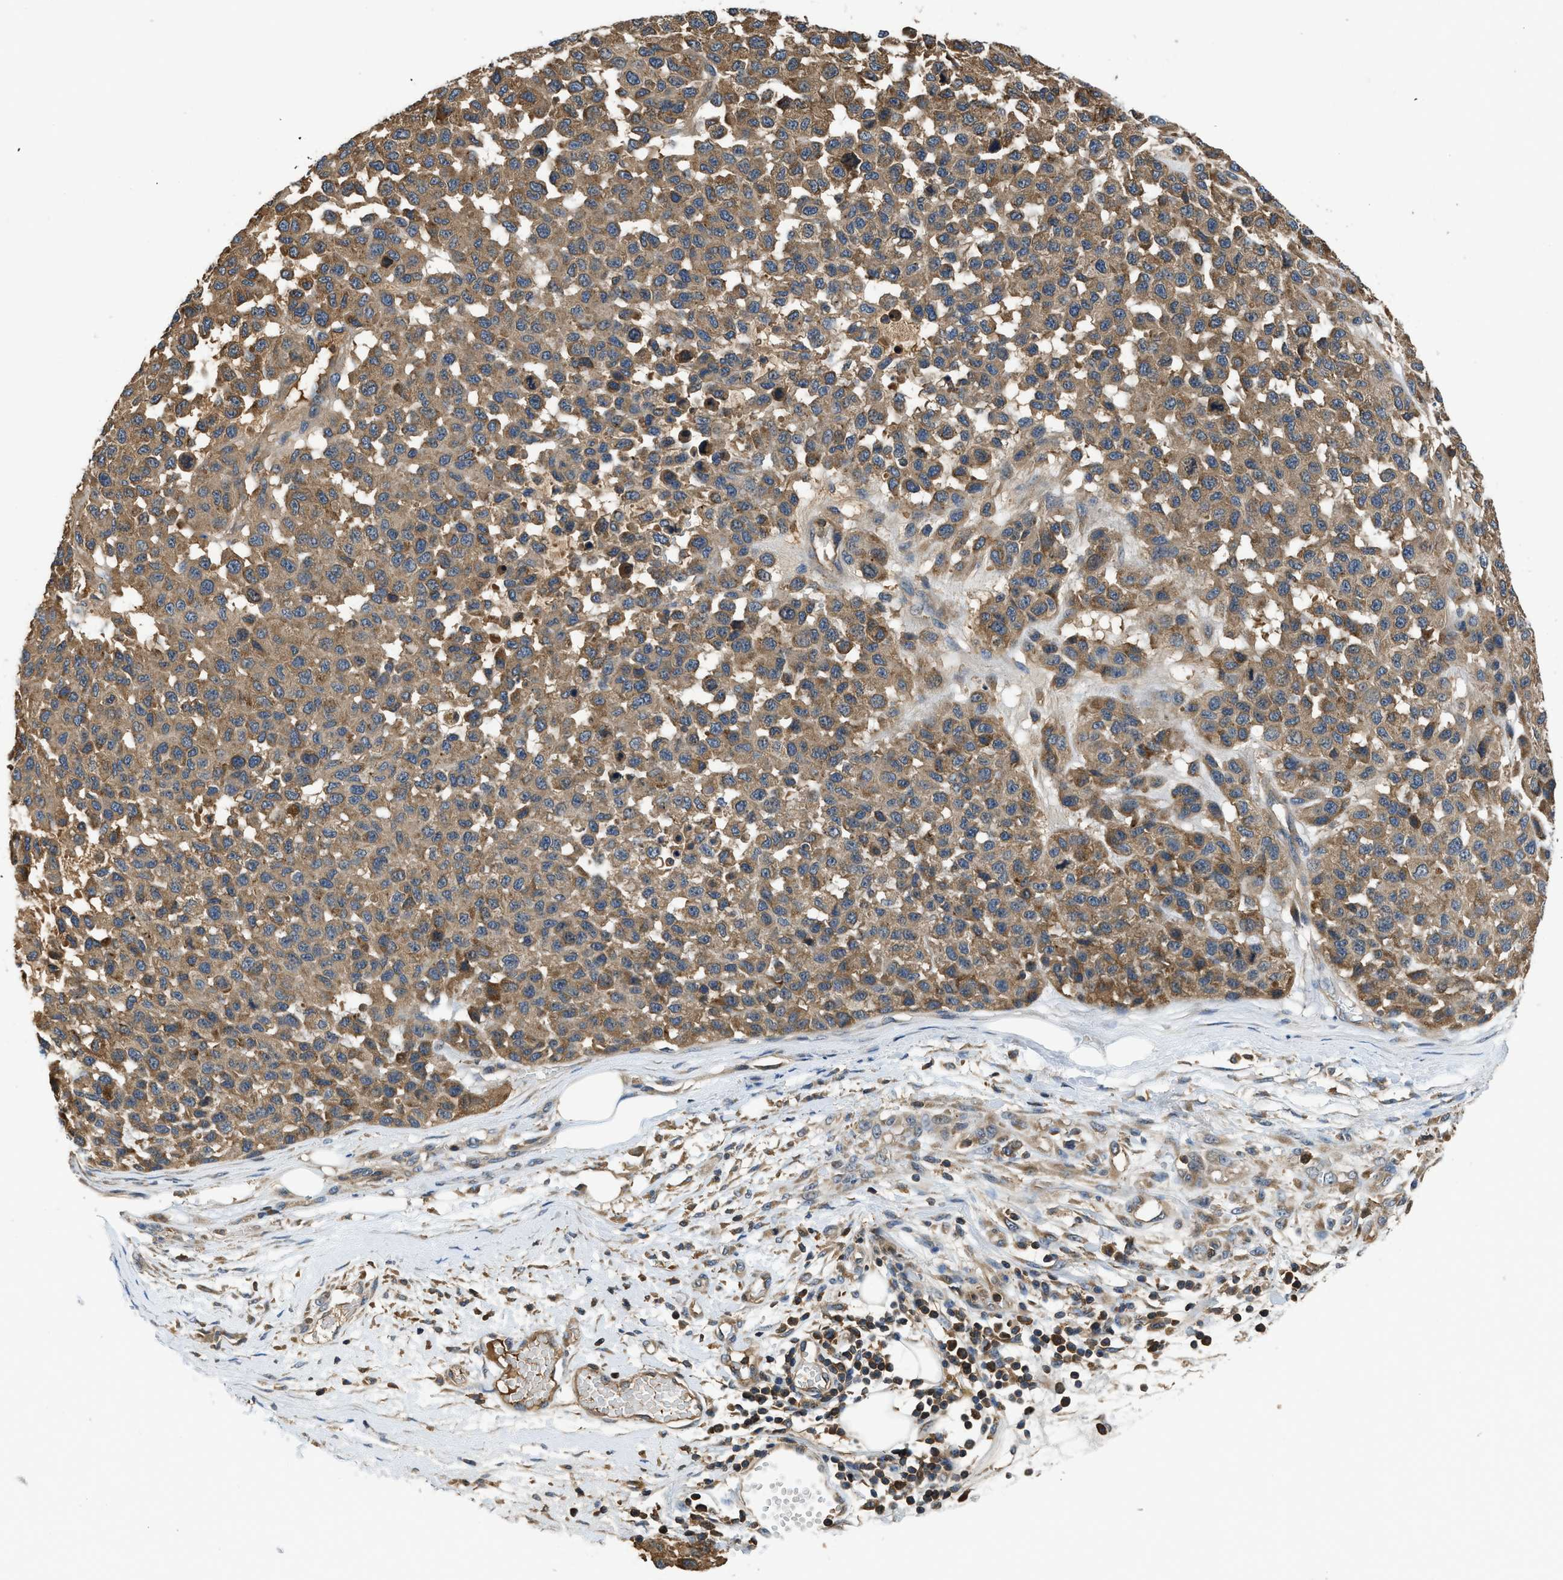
{"staining": {"intensity": "moderate", "quantity": ">75%", "location": "cytoplasmic/membranous"}, "tissue": "melanoma", "cell_type": "Tumor cells", "image_type": "cancer", "snomed": [{"axis": "morphology", "description": "Malignant melanoma, NOS"}, {"axis": "topography", "description": "Skin"}], "caption": "Immunohistochemistry (IHC) image of malignant melanoma stained for a protein (brown), which shows medium levels of moderate cytoplasmic/membranous staining in approximately >75% of tumor cells.", "gene": "PAFAH2", "patient": {"sex": "male", "age": 62}}